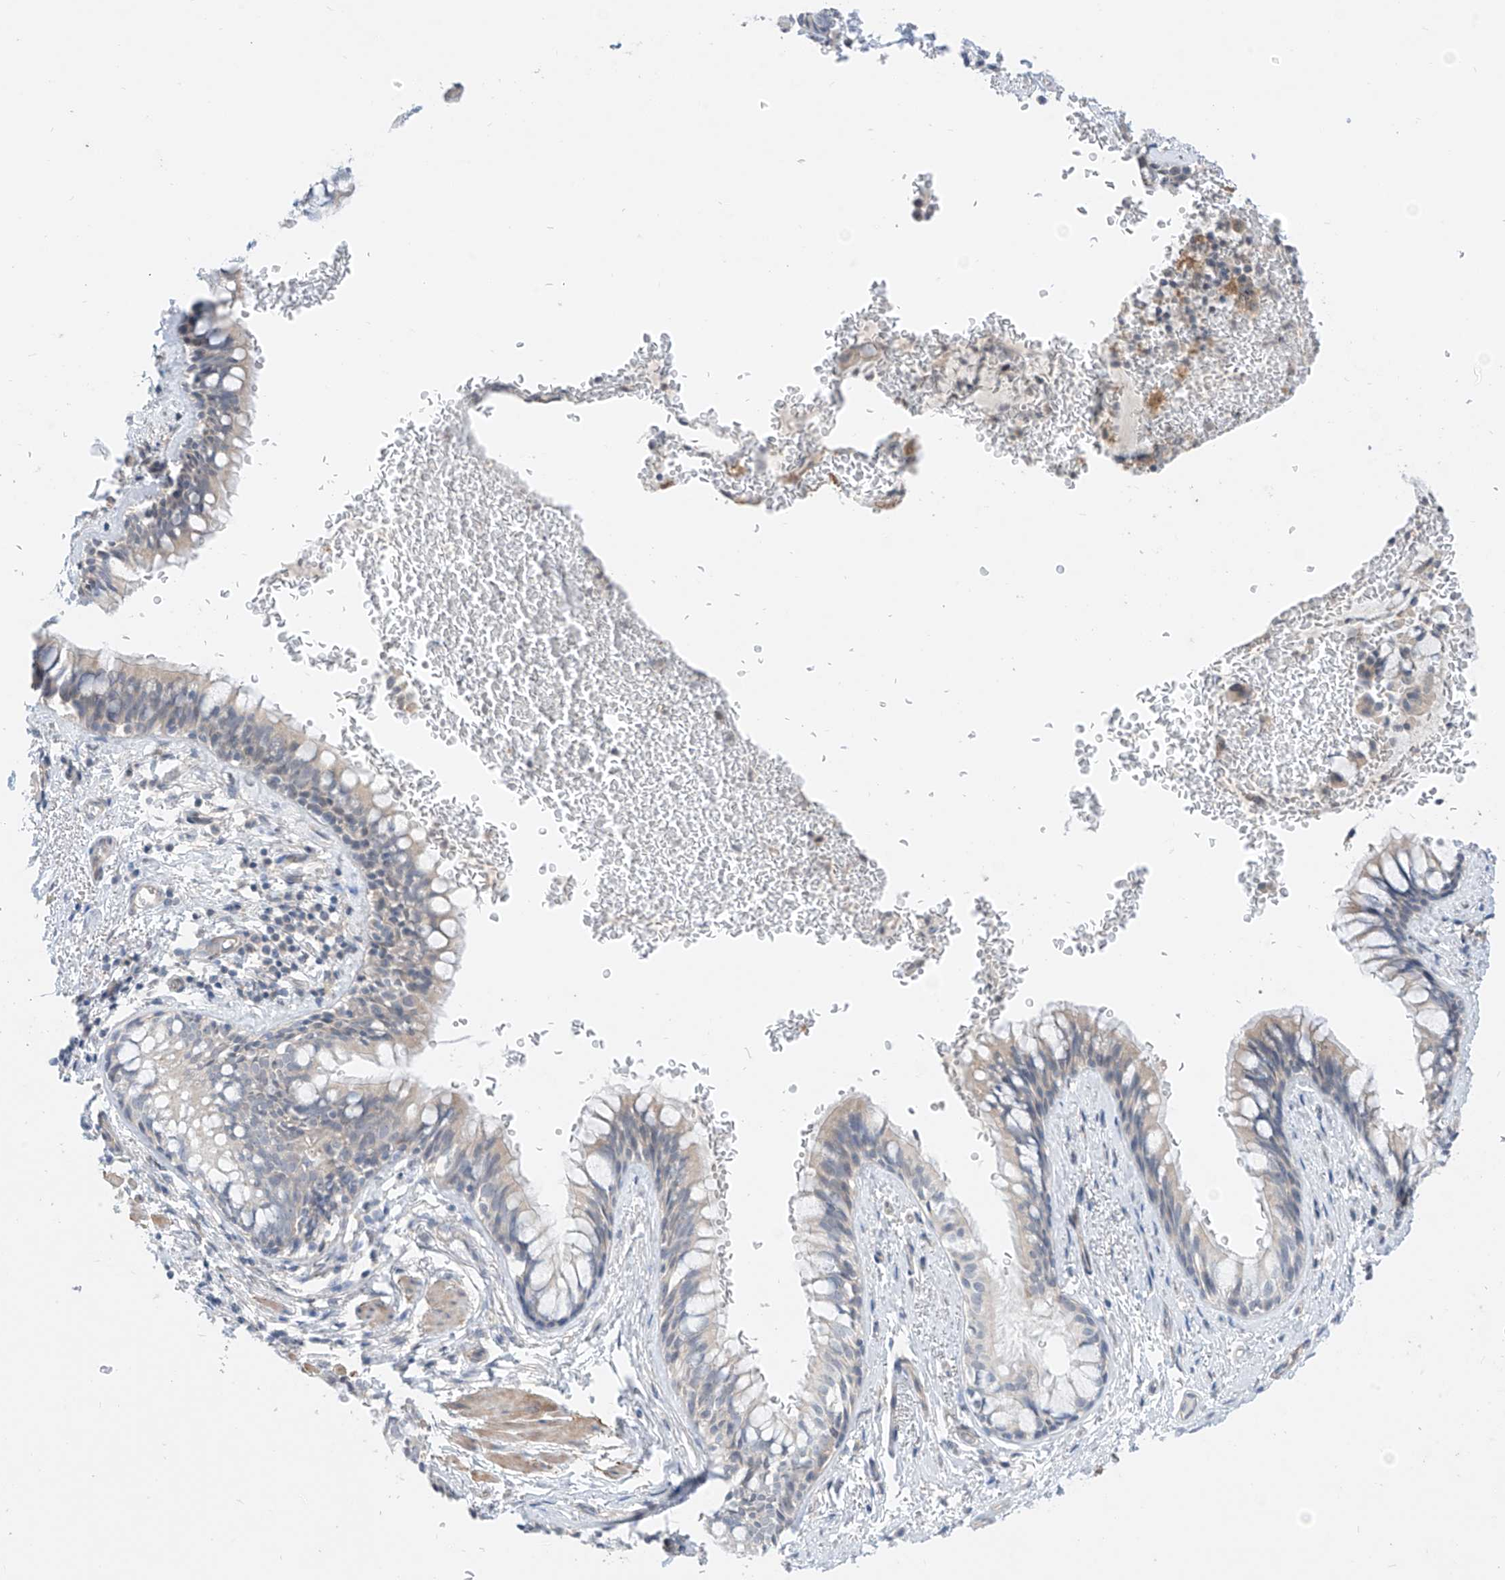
{"staining": {"intensity": "negative", "quantity": "none", "location": "none"}, "tissue": "bronchus", "cell_type": "Respiratory epithelial cells", "image_type": "normal", "snomed": [{"axis": "morphology", "description": "Normal tissue, NOS"}, {"axis": "topography", "description": "Cartilage tissue"}, {"axis": "topography", "description": "Bronchus"}], "caption": "A high-resolution photomicrograph shows IHC staining of normal bronchus, which shows no significant staining in respiratory epithelial cells.", "gene": "ABLIM2", "patient": {"sex": "female", "age": 36}}